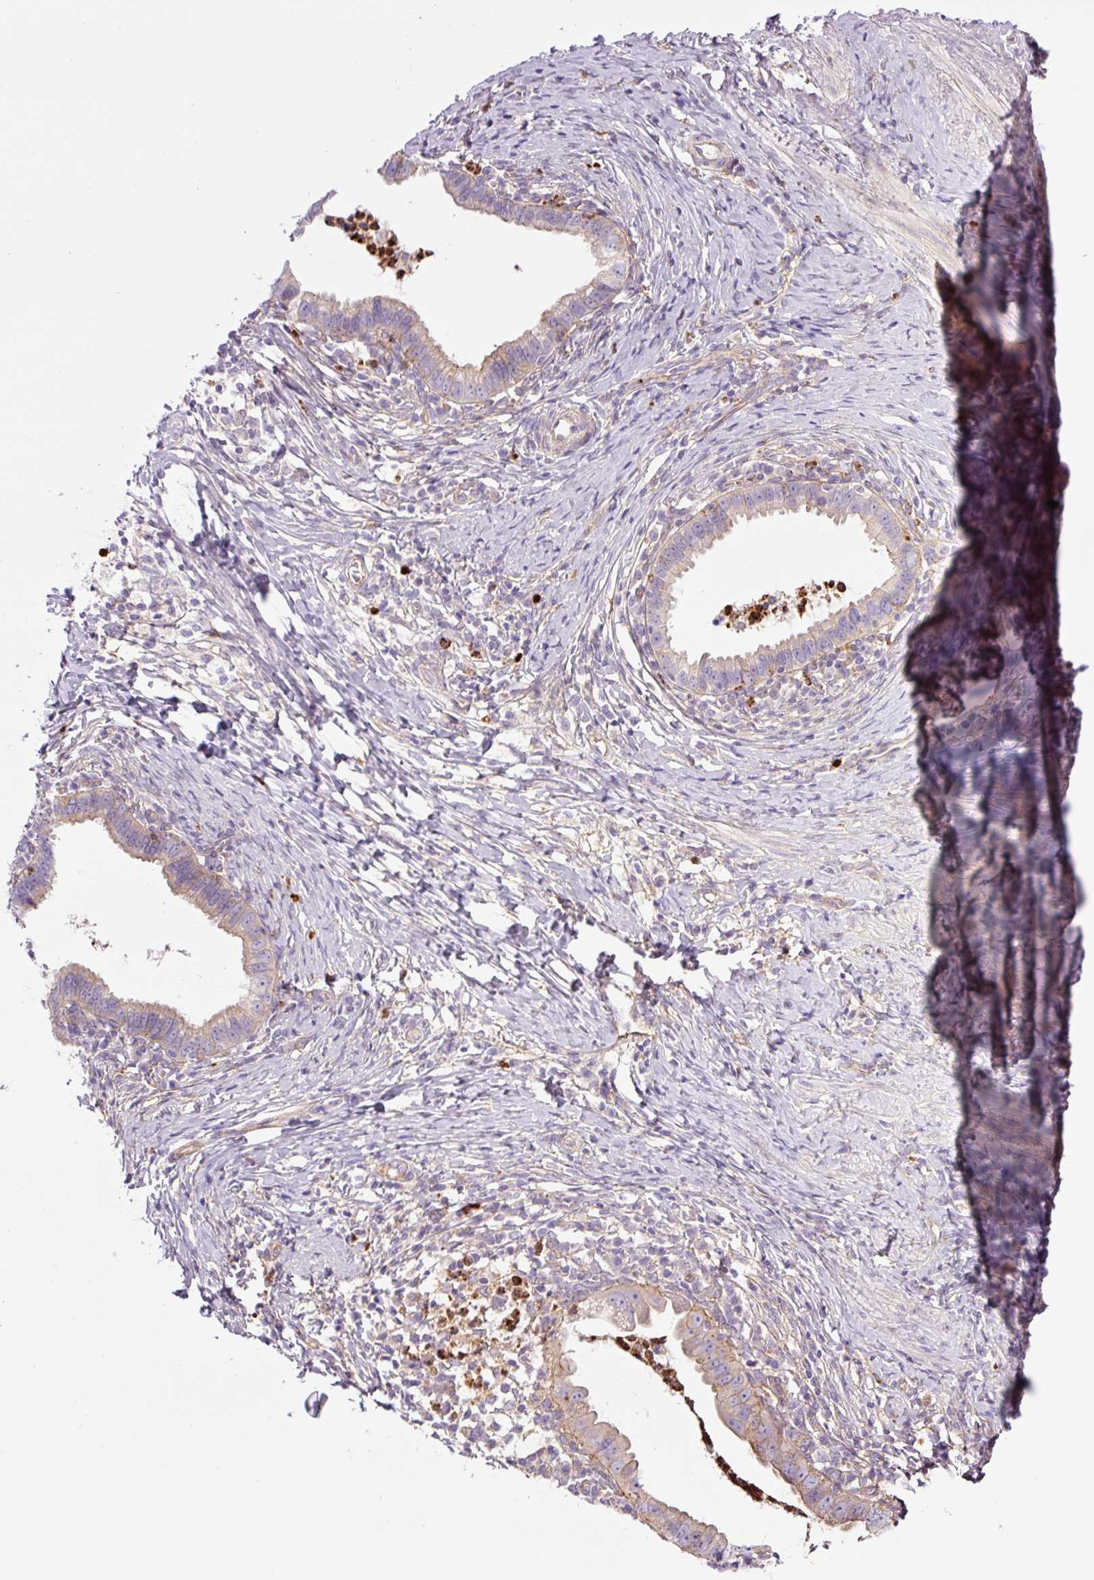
{"staining": {"intensity": "moderate", "quantity": "25%-75%", "location": "cytoplasmic/membranous"}, "tissue": "cervical cancer", "cell_type": "Tumor cells", "image_type": "cancer", "snomed": [{"axis": "morphology", "description": "Adenocarcinoma, NOS"}, {"axis": "topography", "description": "Cervix"}], "caption": "Immunohistochemical staining of human cervical cancer (adenocarcinoma) shows medium levels of moderate cytoplasmic/membranous positivity in approximately 25%-75% of tumor cells.", "gene": "SH2D6", "patient": {"sex": "female", "age": 36}}